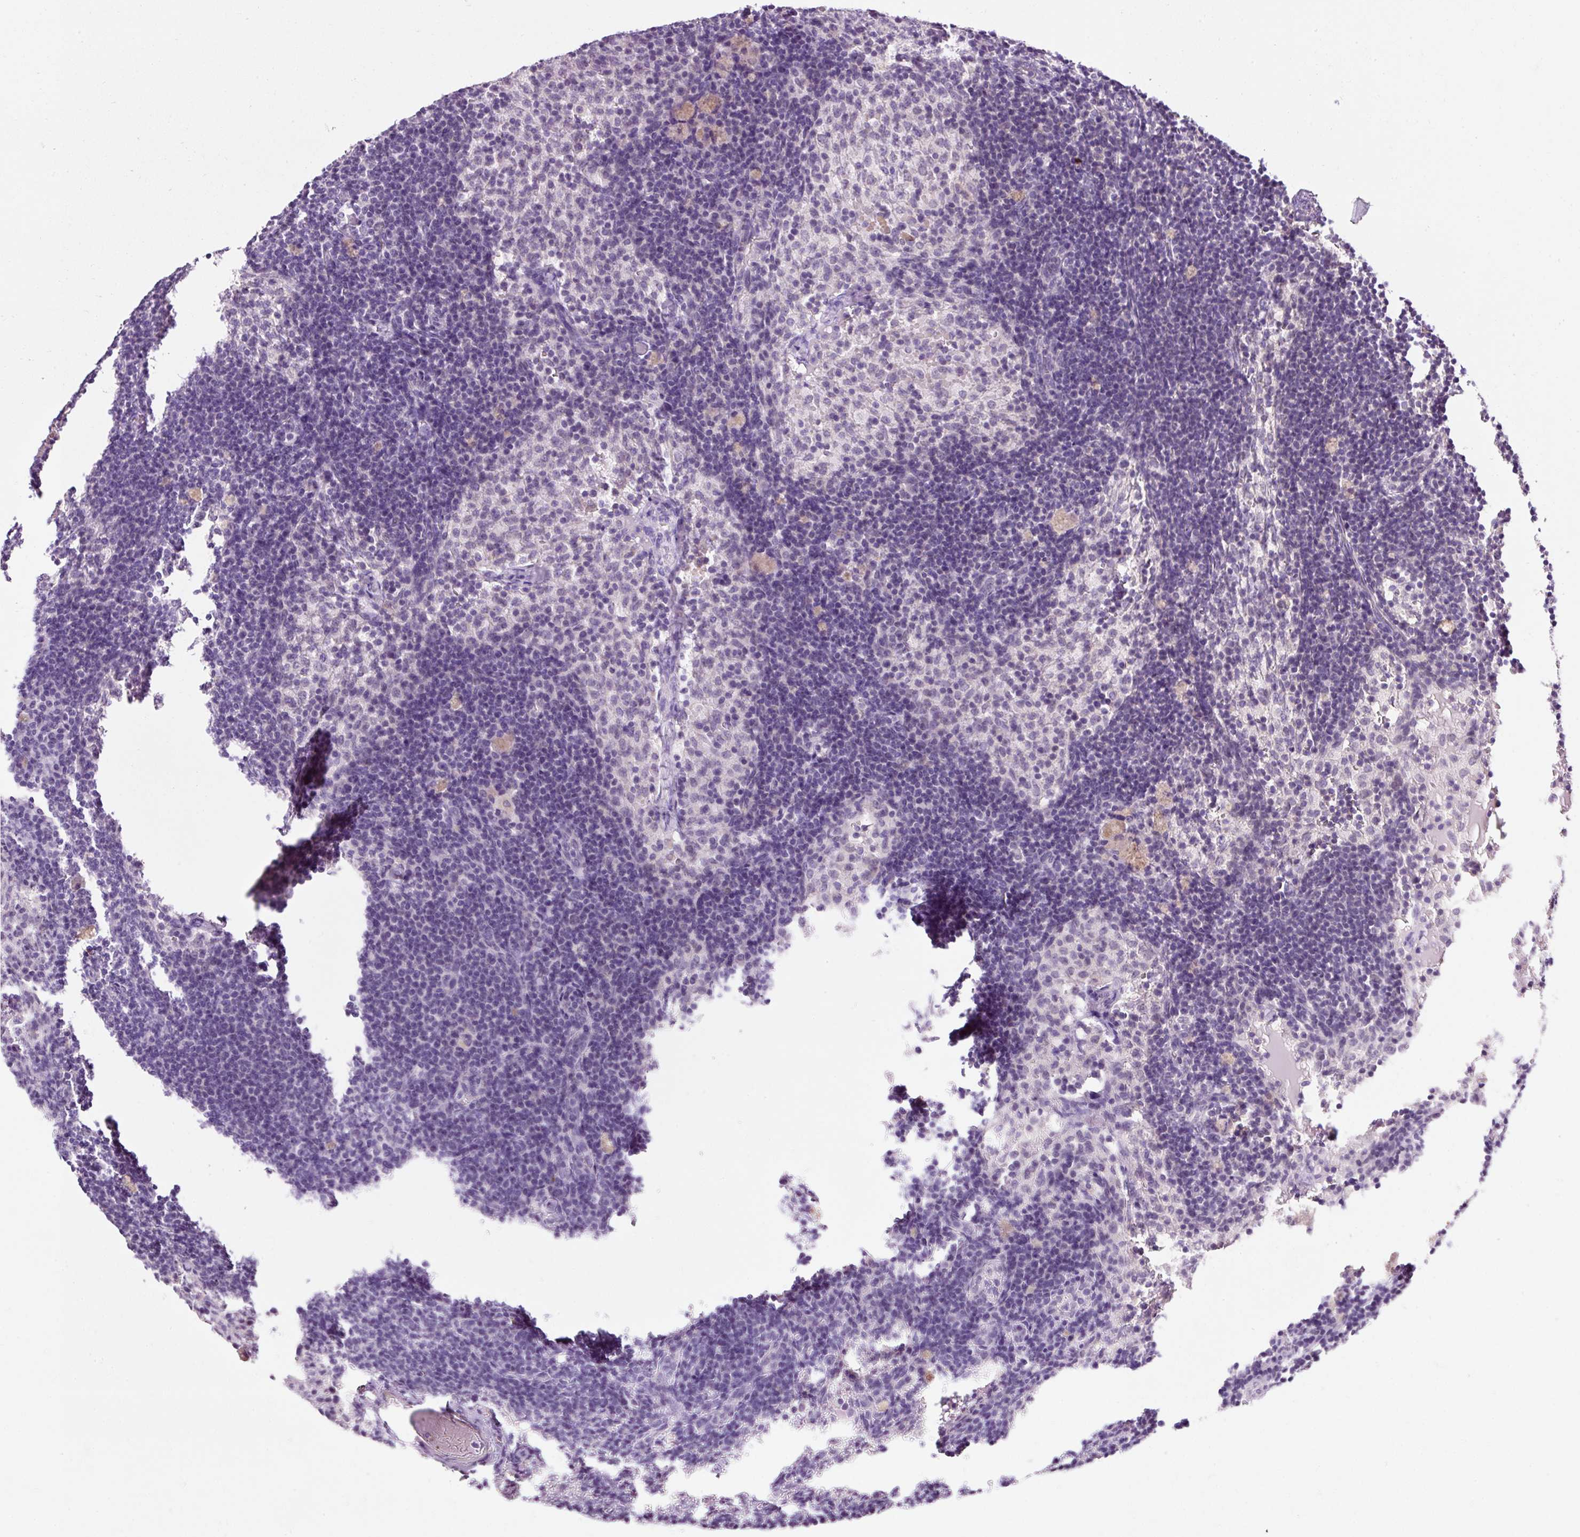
{"staining": {"intensity": "weak", "quantity": "25%-75%", "location": "cytoplasmic/membranous,nuclear"}, "tissue": "lymph node", "cell_type": "Germinal center cells", "image_type": "normal", "snomed": [{"axis": "morphology", "description": "Normal tissue, NOS"}, {"axis": "topography", "description": "Lymph node"}], "caption": "Protein expression analysis of benign lymph node exhibits weak cytoplasmic/membranous,nuclear positivity in about 25%-75% of germinal center cells. Nuclei are stained in blue.", "gene": "ZNF610", "patient": {"sex": "male", "age": 49}}